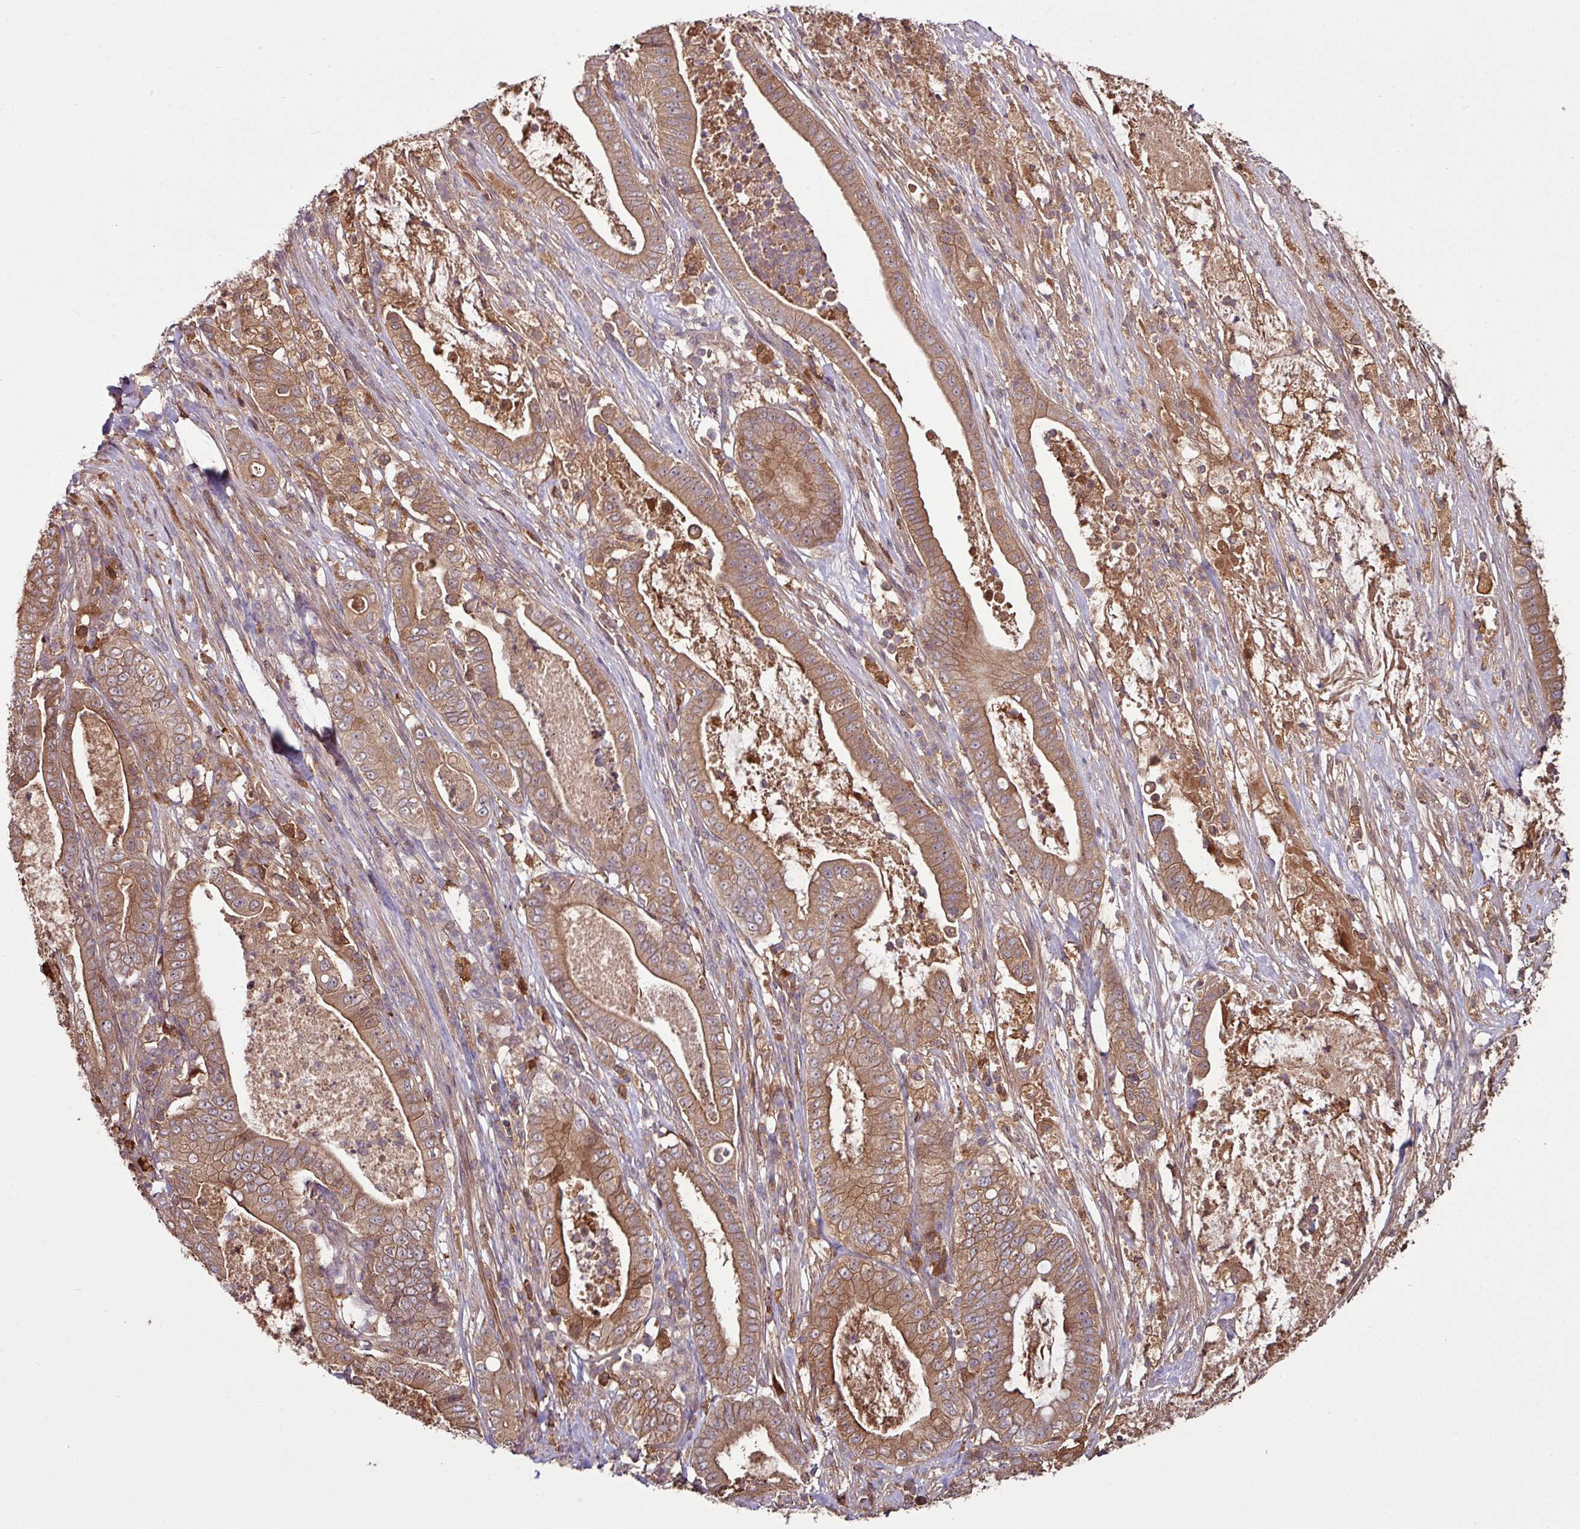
{"staining": {"intensity": "moderate", "quantity": ">75%", "location": "cytoplasmic/membranous"}, "tissue": "pancreatic cancer", "cell_type": "Tumor cells", "image_type": "cancer", "snomed": [{"axis": "morphology", "description": "Adenocarcinoma, NOS"}, {"axis": "topography", "description": "Pancreas"}], "caption": "Pancreatic adenocarcinoma was stained to show a protein in brown. There is medium levels of moderate cytoplasmic/membranous staining in about >75% of tumor cells.", "gene": "GNPDA1", "patient": {"sex": "male", "age": 71}}